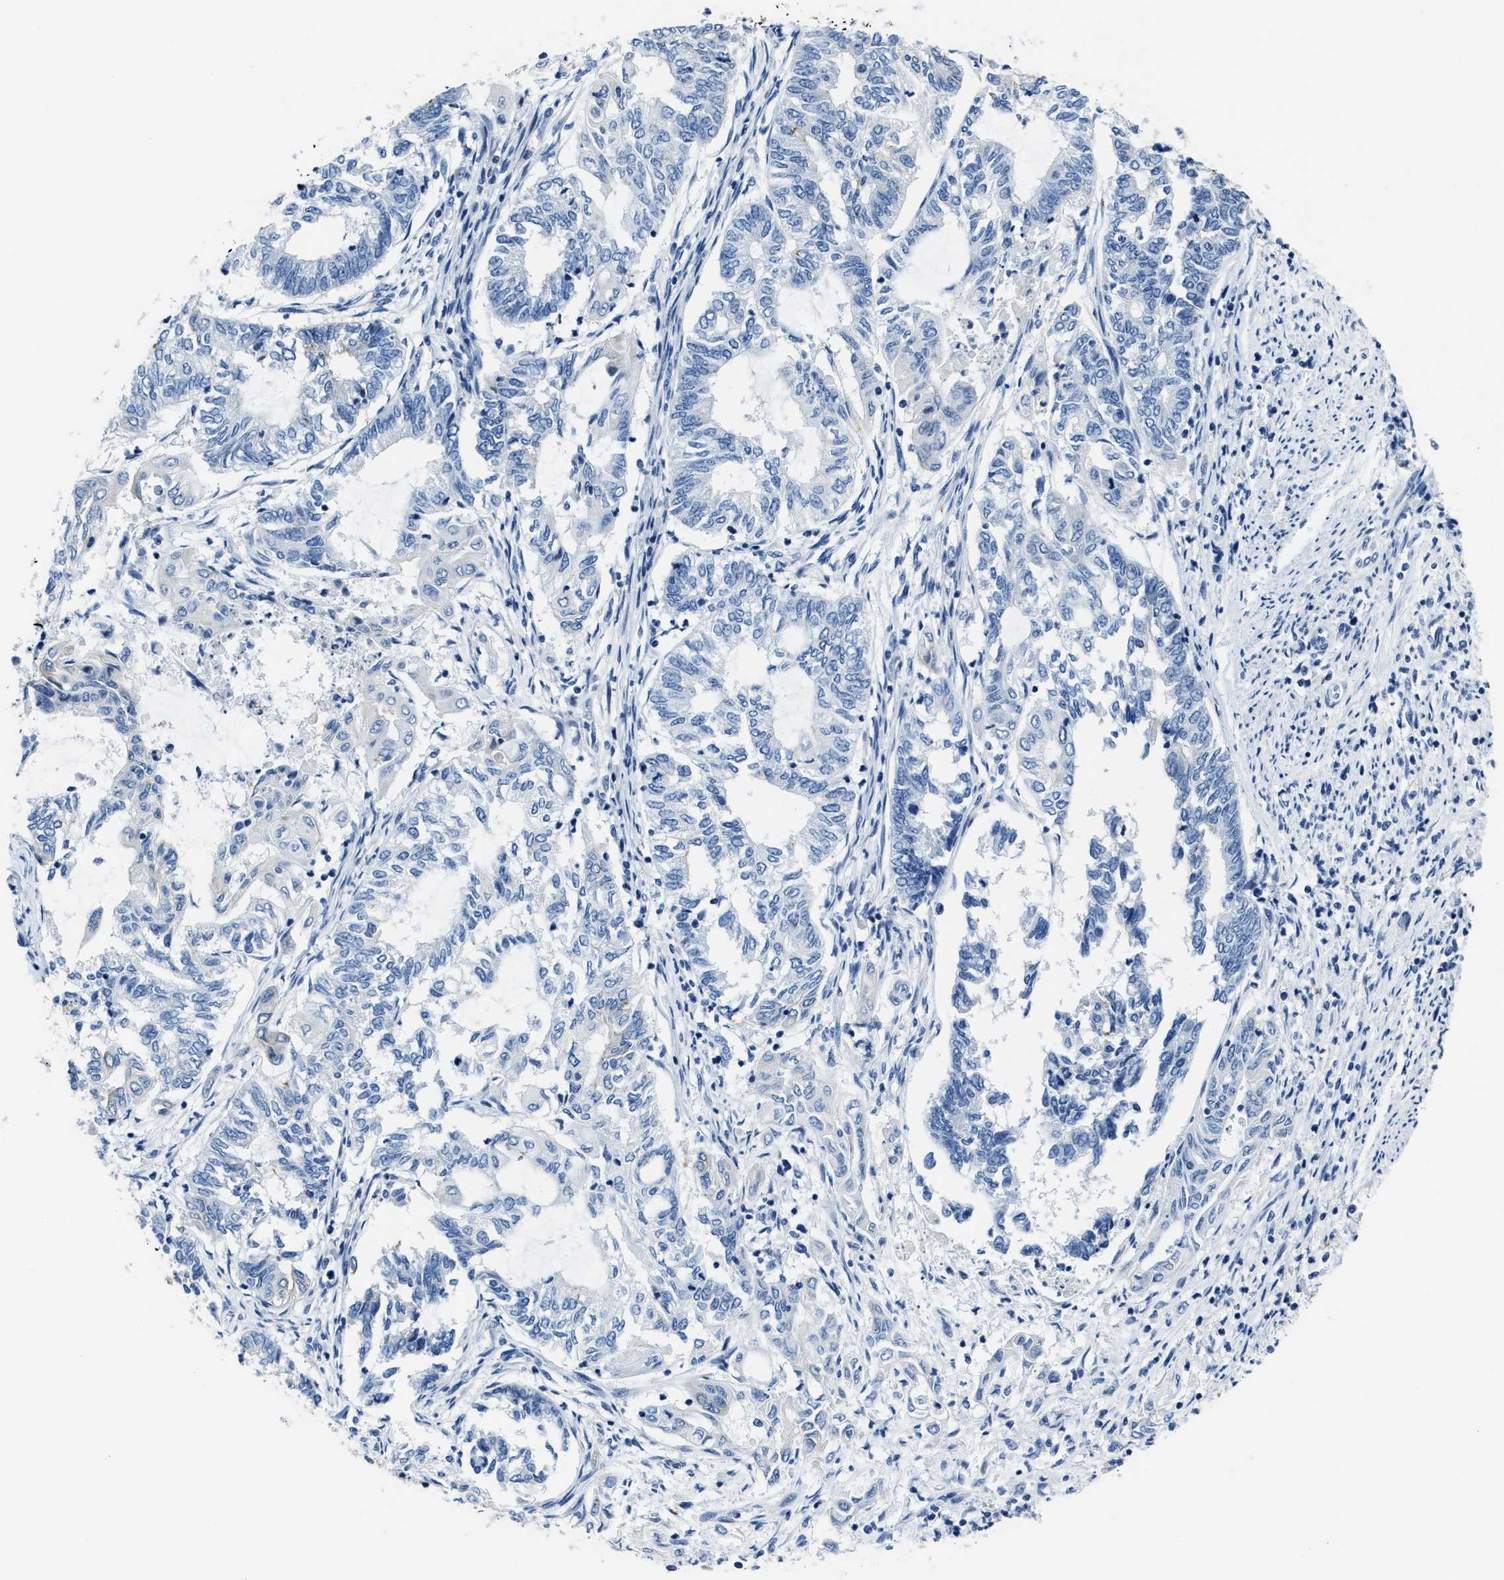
{"staining": {"intensity": "negative", "quantity": "none", "location": "none"}, "tissue": "endometrial cancer", "cell_type": "Tumor cells", "image_type": "cancer", "snomed": [{"axis": "morphology", "description": "Adenocarcinoma, NOS"}, {"axis": "topography", "description": "Uterus"}, {"axis": "topography", "description": "Endometrium"}], "caption": "This is an IHC micrograph of endometrial cancer (adenocarcinoma). There is no expression in tumor cells.", "gene": "ASZ1", "patient": {"sex": "female", "age": 70}}